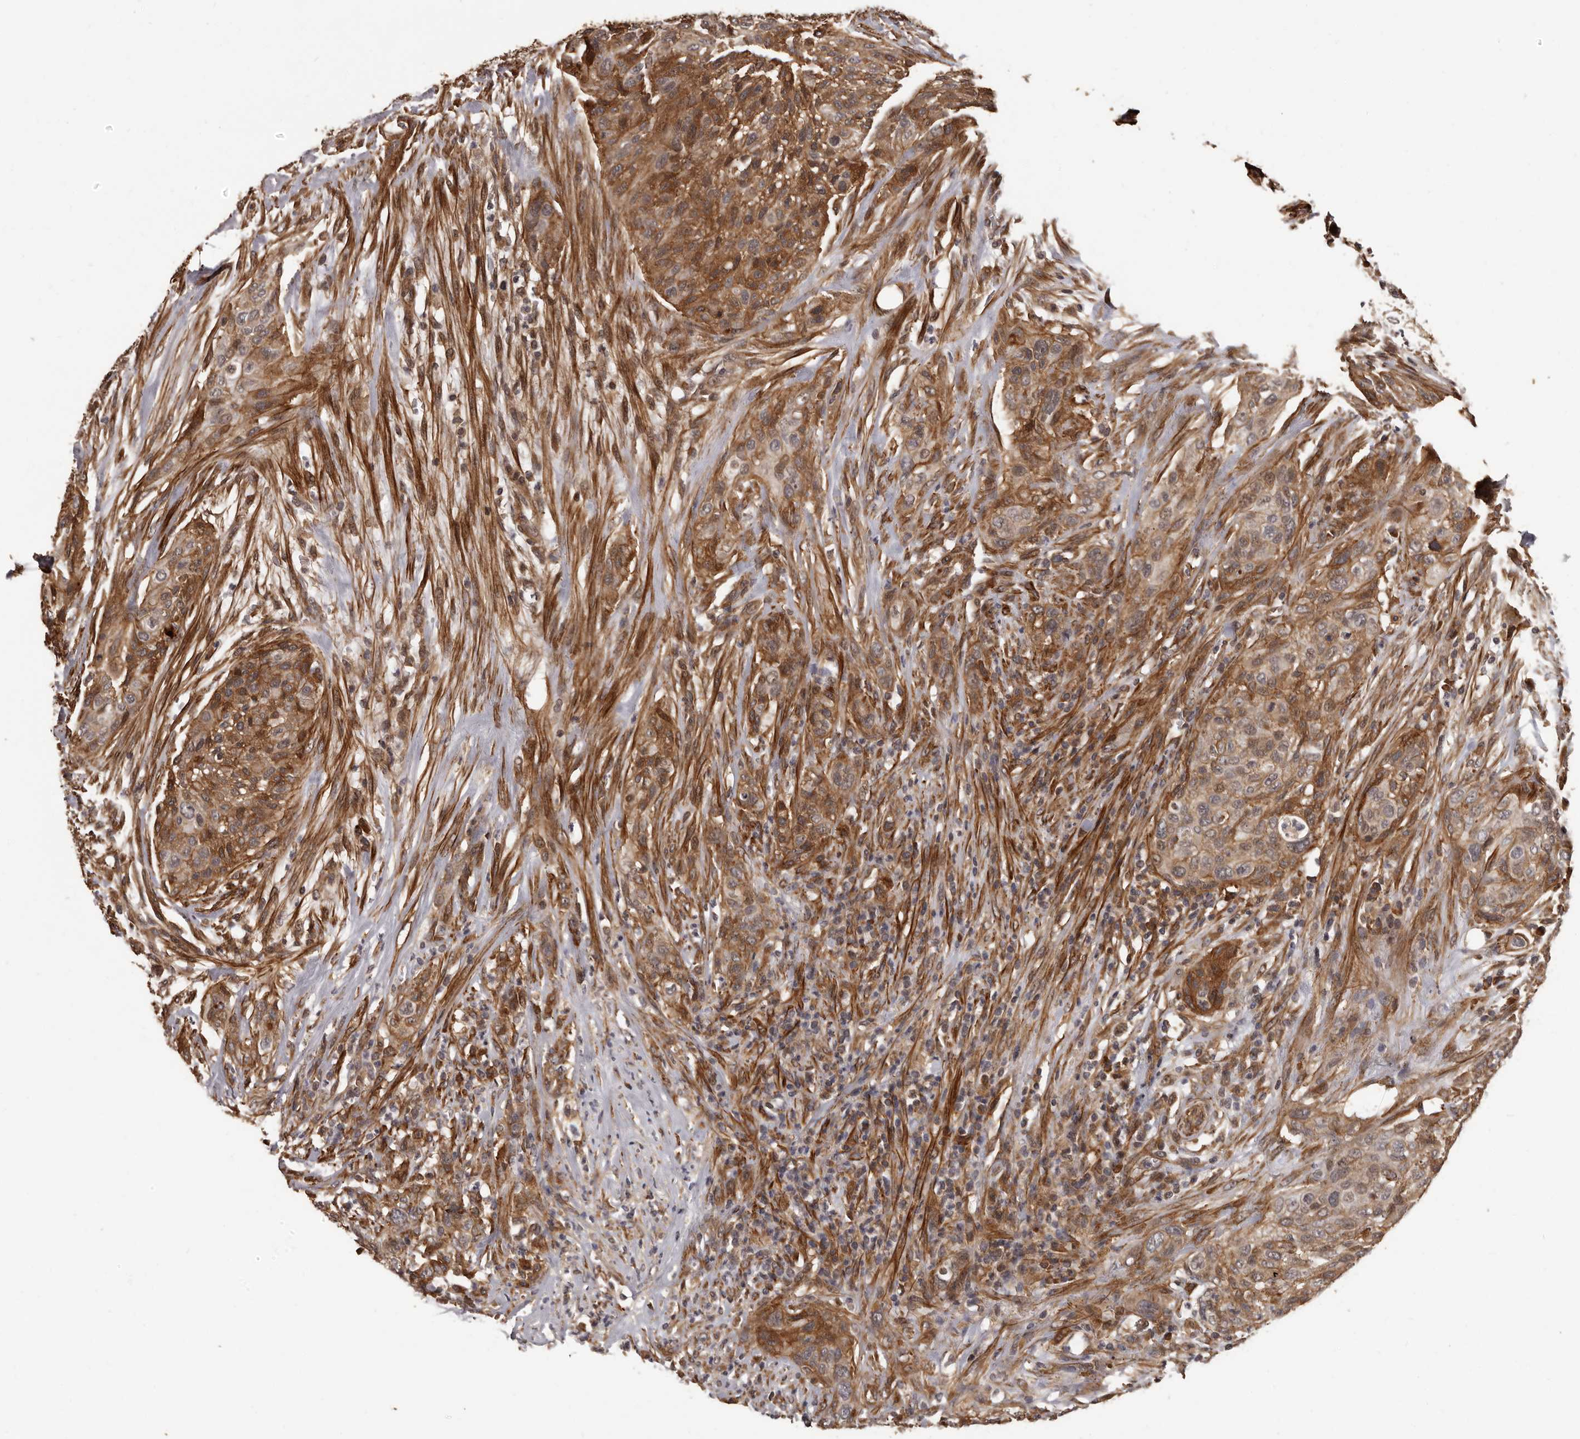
{"staining": {"intensity": "moderate", "quantity": ">75%", "location": "cytoplasmic/membranous"}, "tissue": "urothelial cancer", "cell_type": "Tumor cells", "image_type": "cancer", "snomed": [{"axis": "morphology", "description": "Urothelial carcinoma, High grade"}, {"axis": "topography", "description": "Urinary bladder"}], "caption": "This is a micrograph of IHC staining of urothelial cancer, which shows moderate positivity in the cytoplasmic/membranous of tumor cells.", "gene": "SLITRK6", "patient": {"sex": "male", "age": 35}}